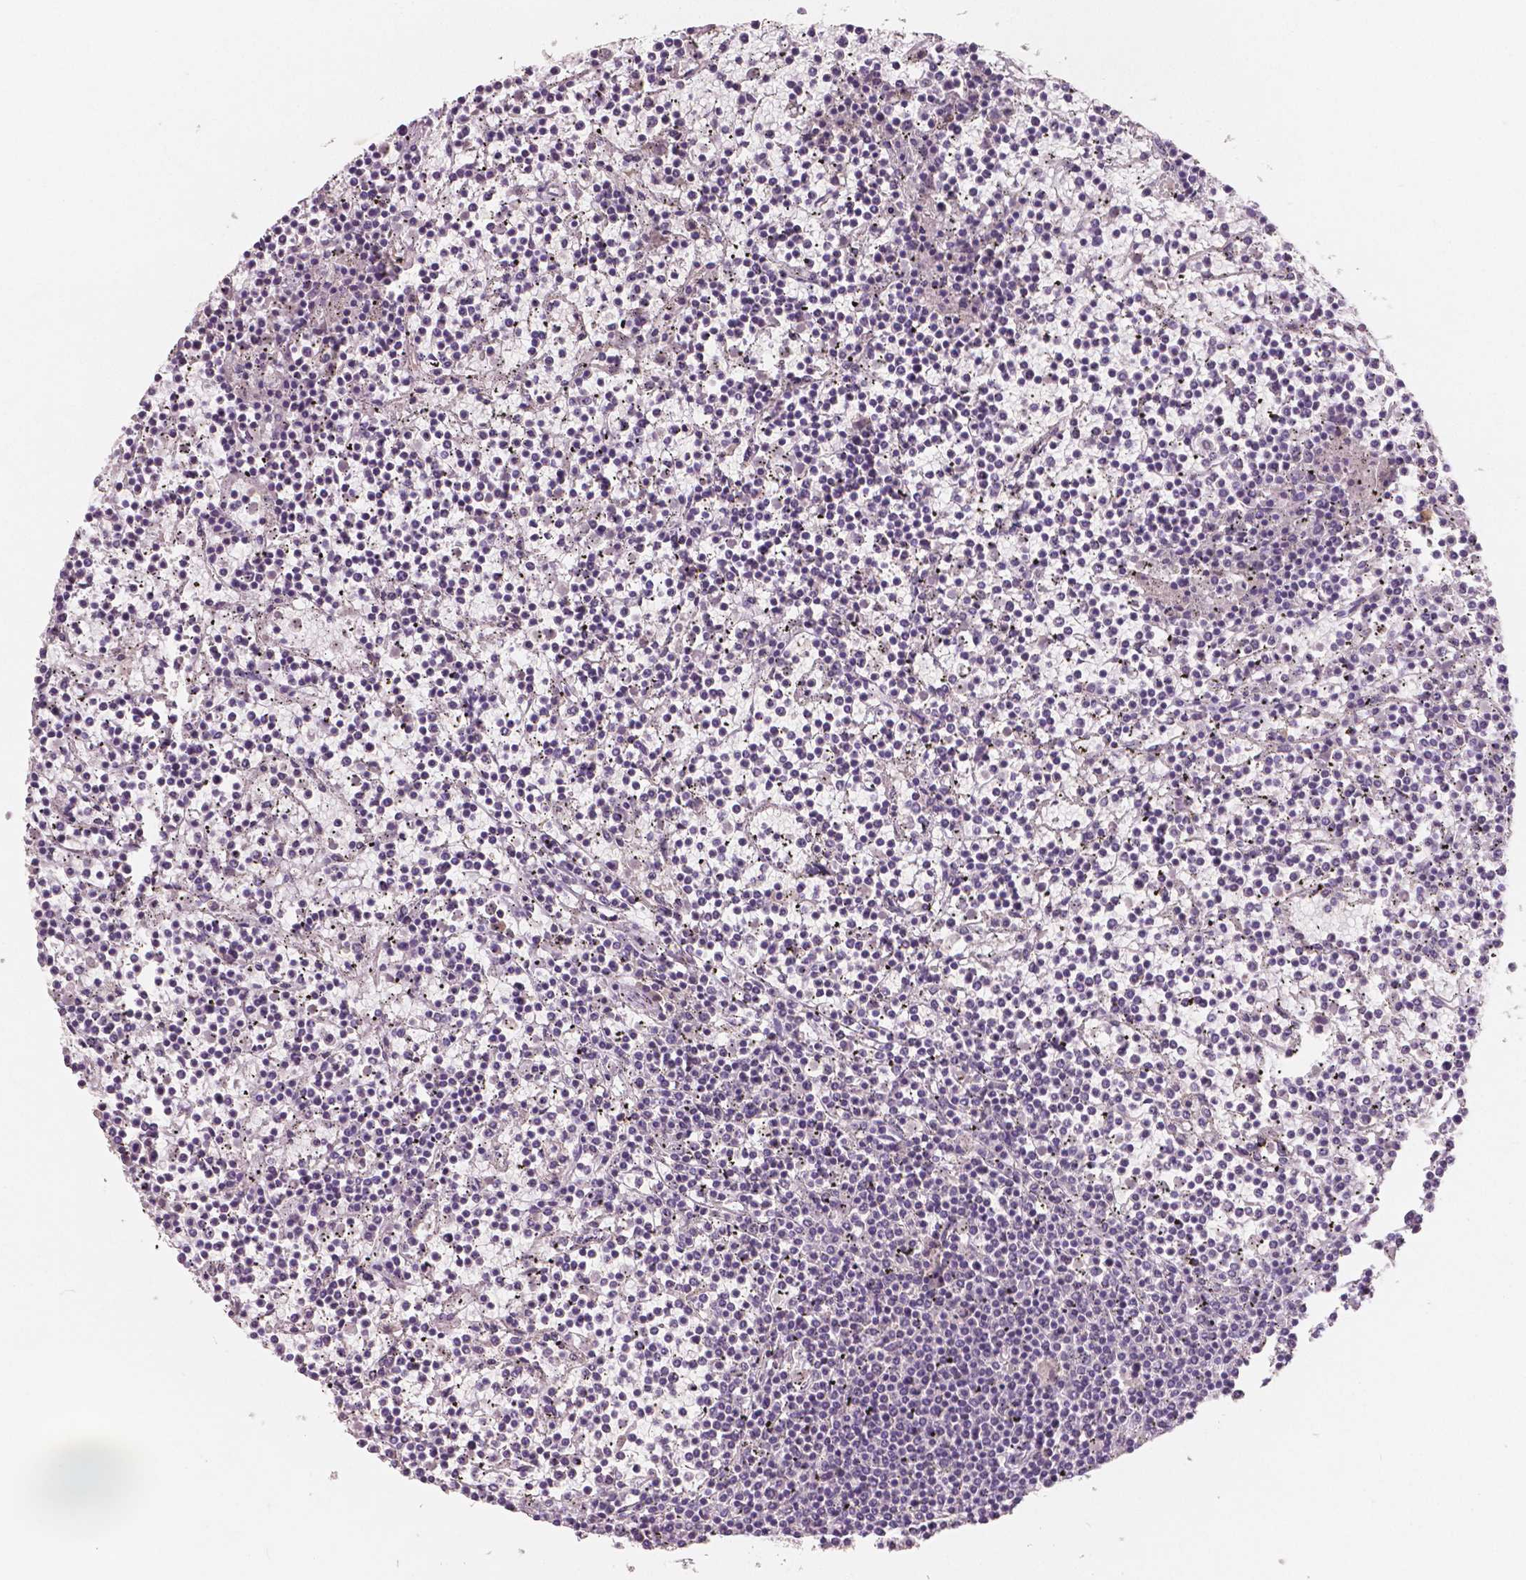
{"staining": {"intensity": "negative", "quantity": "none", "location": "none"}, "tissue": "lymphoma", "cell_type": "Tumor cells", "image_type": "cancer", "snomed": [{"axis": "morphology", "description": "Malignant lymphoma, non-Hodgkin's type, Low grade"}, {"axis": "topography", "description": "Spleen"}], "caption": "Immunohistochemistry histopathology image of human lymphoma stained for a protein (brown), which reveals no positivity in tumor cells.", "gene": "APOA4", "patient": {"sex": "female", "age": 19}}